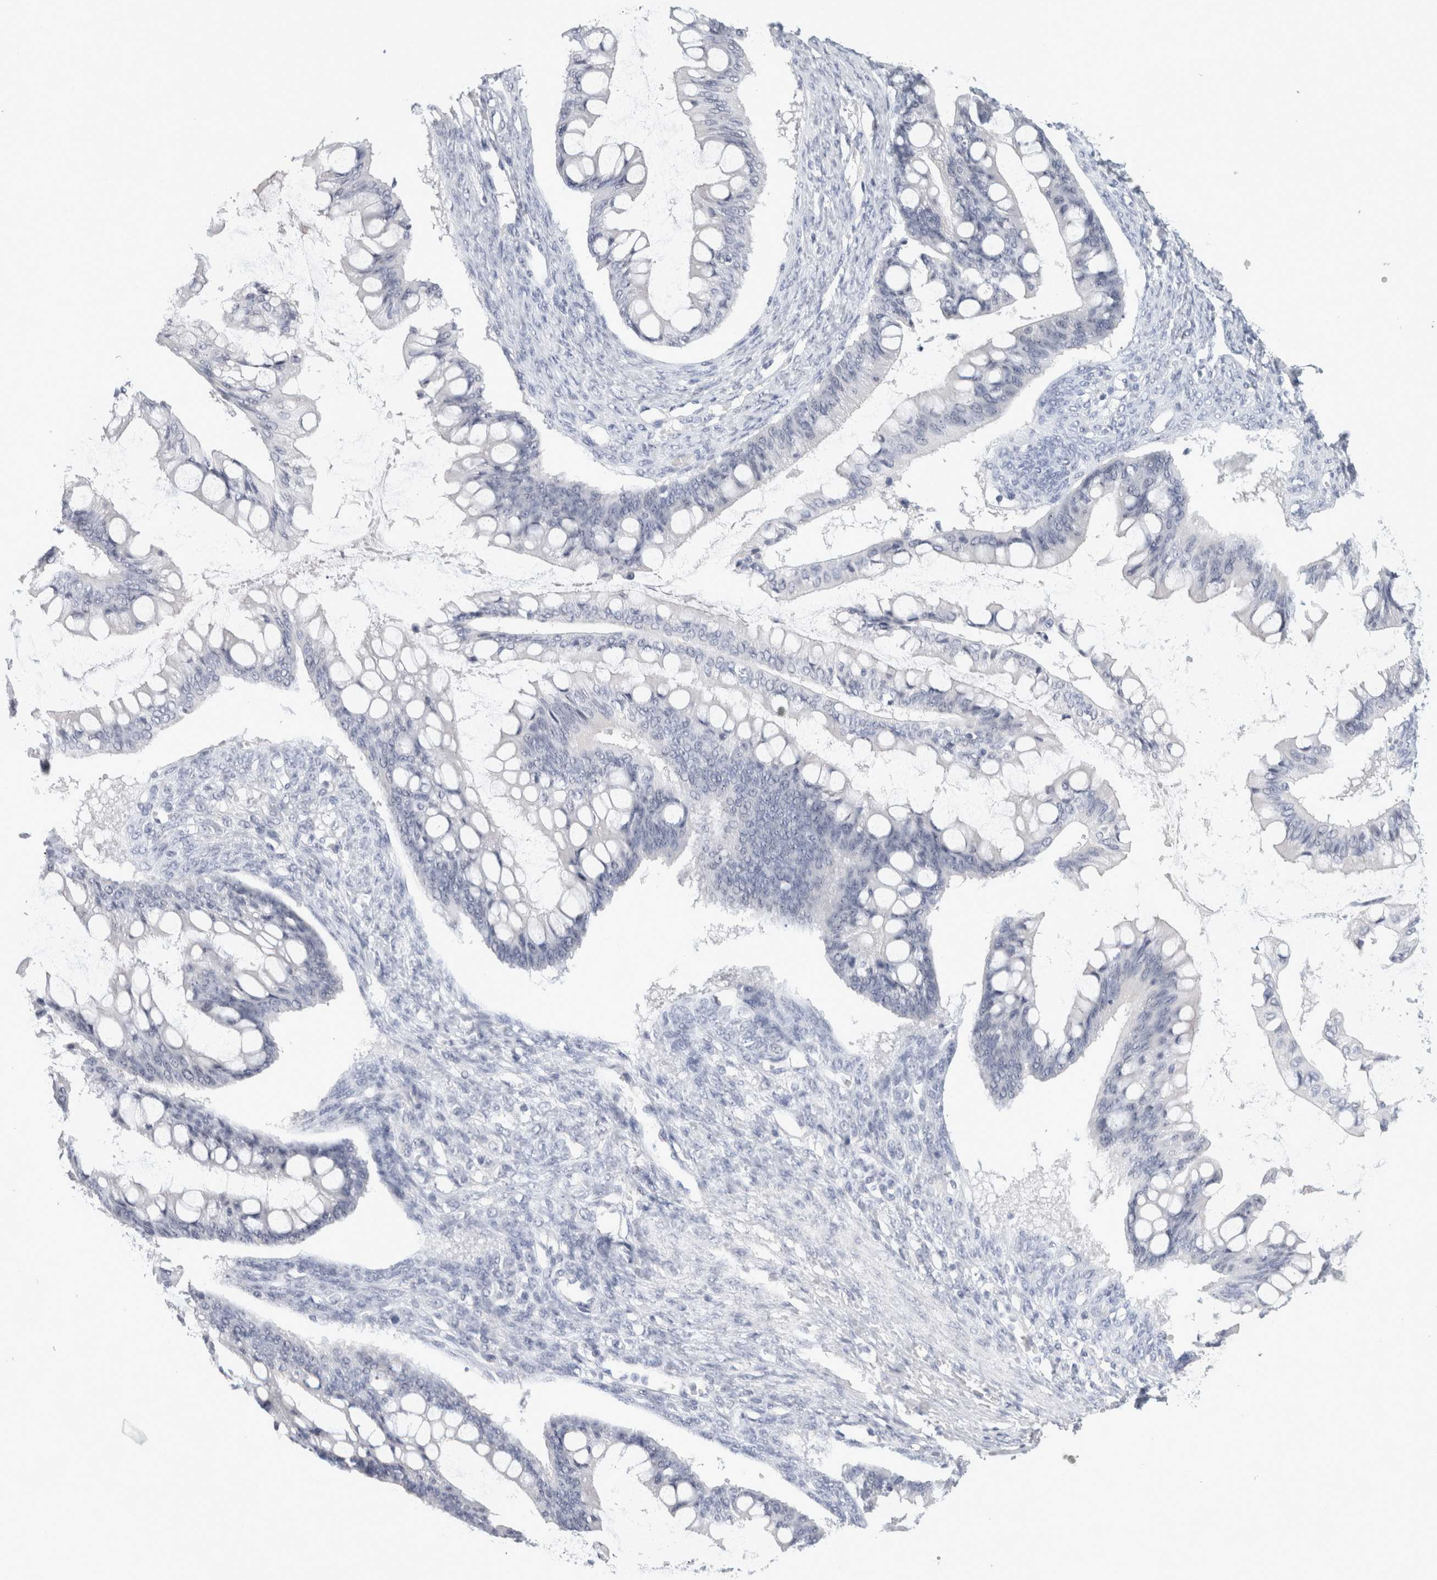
{"staining": {"intensity": "negative", "quantity": "none", "location": "none"}, "tissue": "ovarian cancer", "cell_type": "Tumor cells", "image_type": "cancer", "snomed": [{"axis": "morphology", "description": "Cystadenocarcinoma, mucinous, NOS"}, {"axis": "topography", "description": "Ovary"}], "caption": "A high-resolution micrograph shows immunohistochemistry staining of ovarian mucinous cystadenocarcinoma, which exhibits no significant expression in tumor cells.", "gene": "TONSL", "patient": {"sex": "female", "age": 73}}